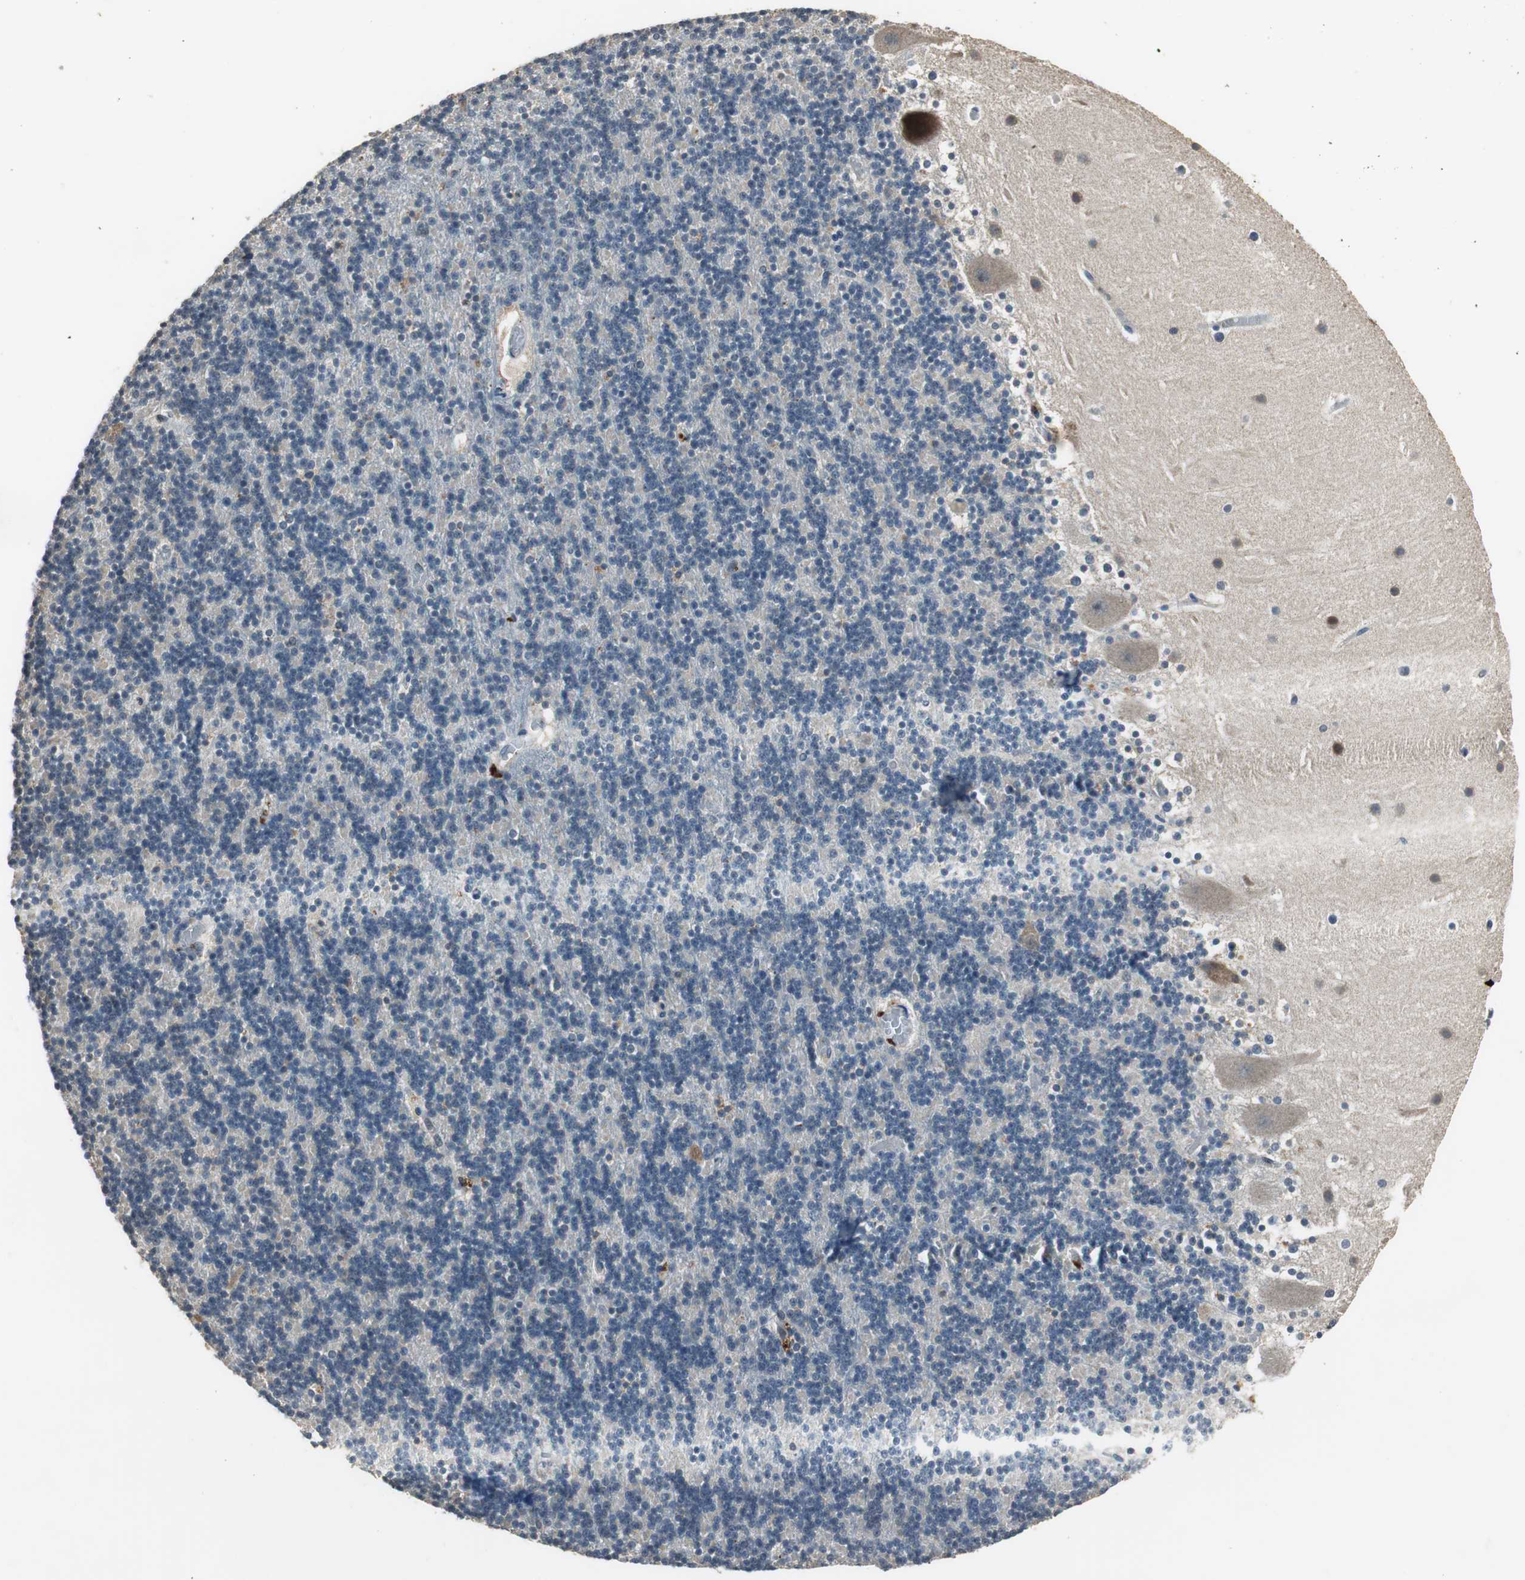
{"staining": {"intensity": "negative", "quantity": "none", "location": "none"}, "tissue": "cerebellum", "cell_type": "Cells in granular layer", "image_type": "normal", "snomed": [{"axis": "morphology", "description": "Normal tissue, NOS"}, {"axis": "topography", "description": "Cerebellum"}], "caption": "Immunohistochemical staining of benign cerebellum exhibits no significant expression in cells in granular layer. (DAB (3,3'-diaminobenzidine) immunohistochemistry with hematoxylin counter stain).", "gene": "PI4KB", "patient": {"sex": "male", "age": 45}}